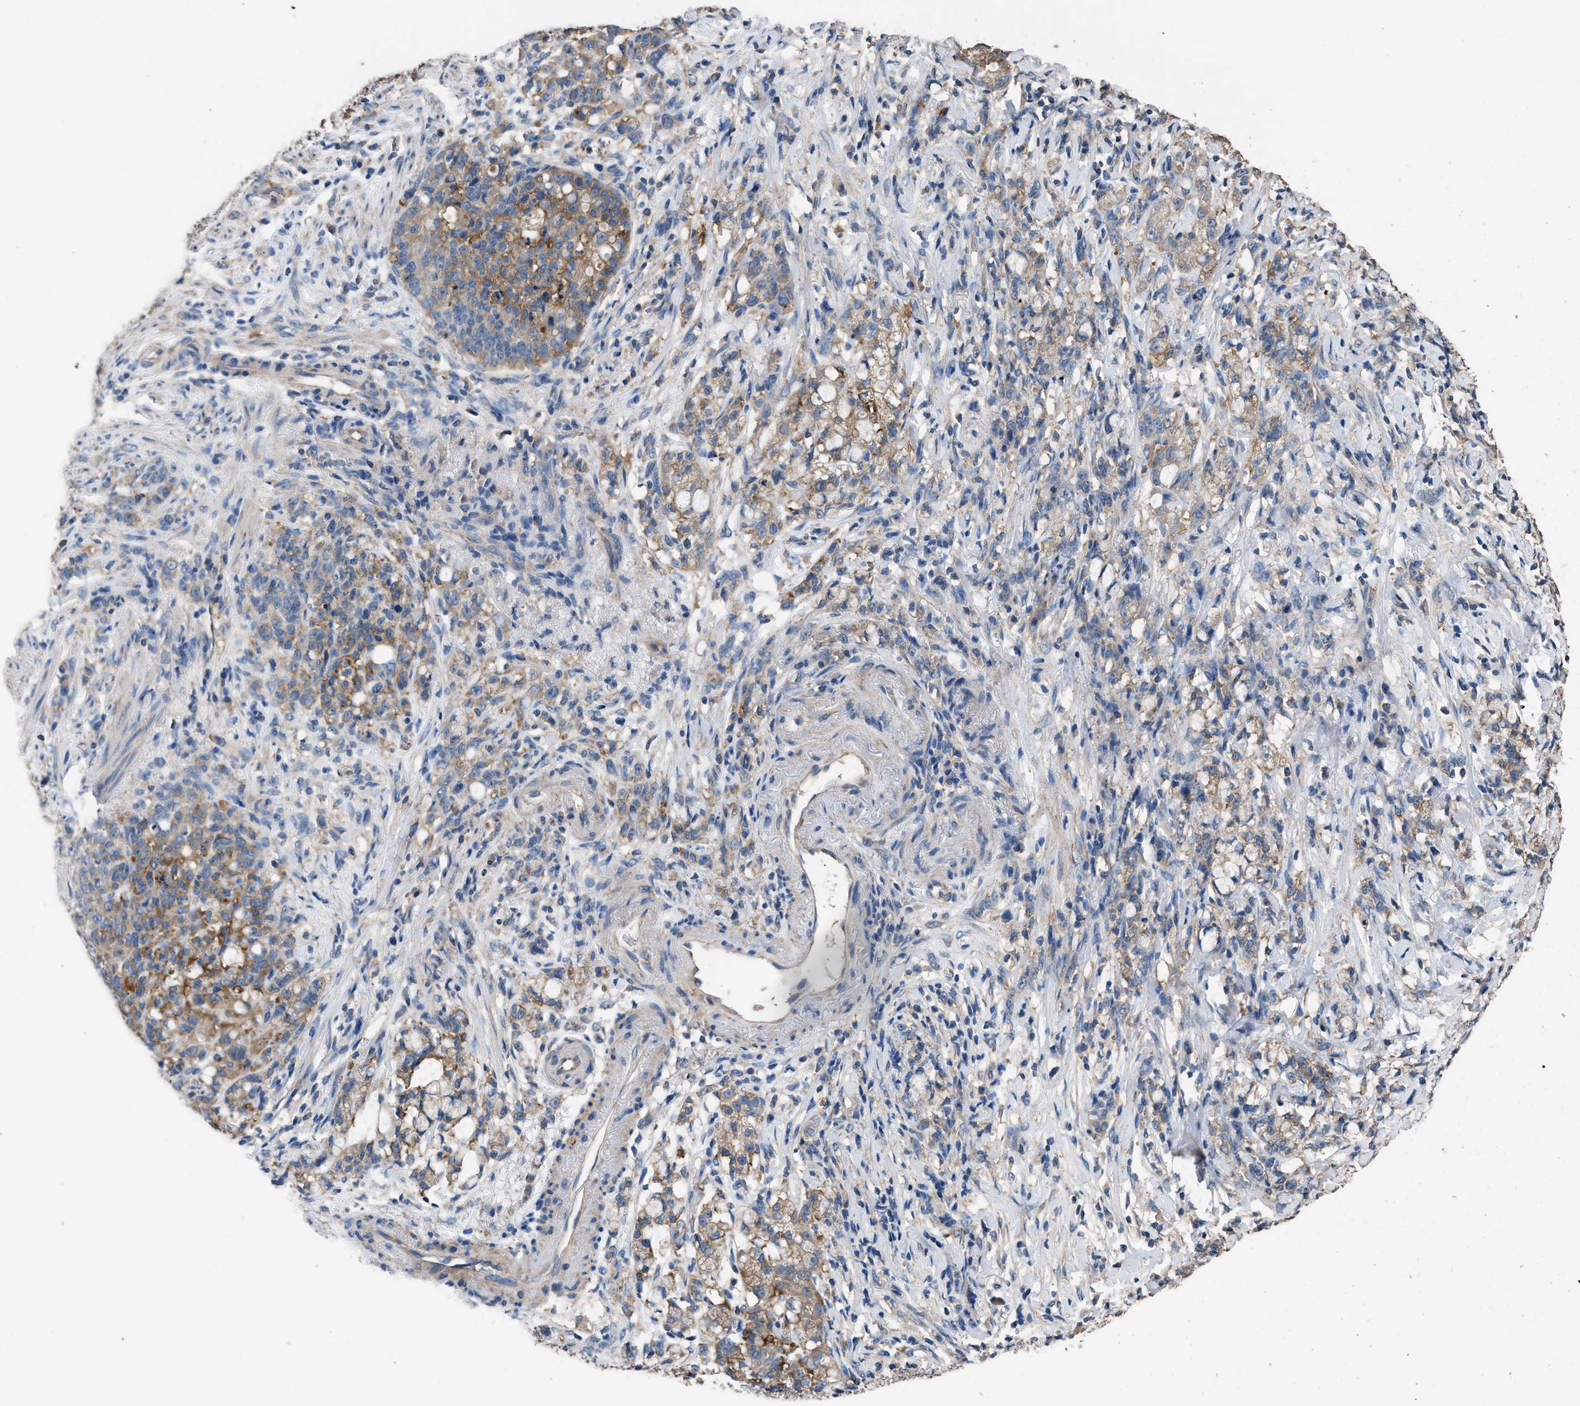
{"staining": {"intensity": "moderate", "quantity": "25%-75%", "location": "cytoplasmic/membranous"}, "tissue": "stomach cancer", "cell_type": "Tumor cells", "image_type": "cancer", "snomed": [{"axis": "morphology", "description": "Adenocarcinoma, NOS"}, {"axis": "topography", "description": "Stomach, lower"}], "caption": "Stomach cancer (adenocarcinoma) was stained to show a protein in brown. There is medium levels of moderate cytoplasmic/membranous staining in about 25%-75% of tumor cells.", "gene": "ITSN1", "patient": {"sex": "male", "age": 88}}